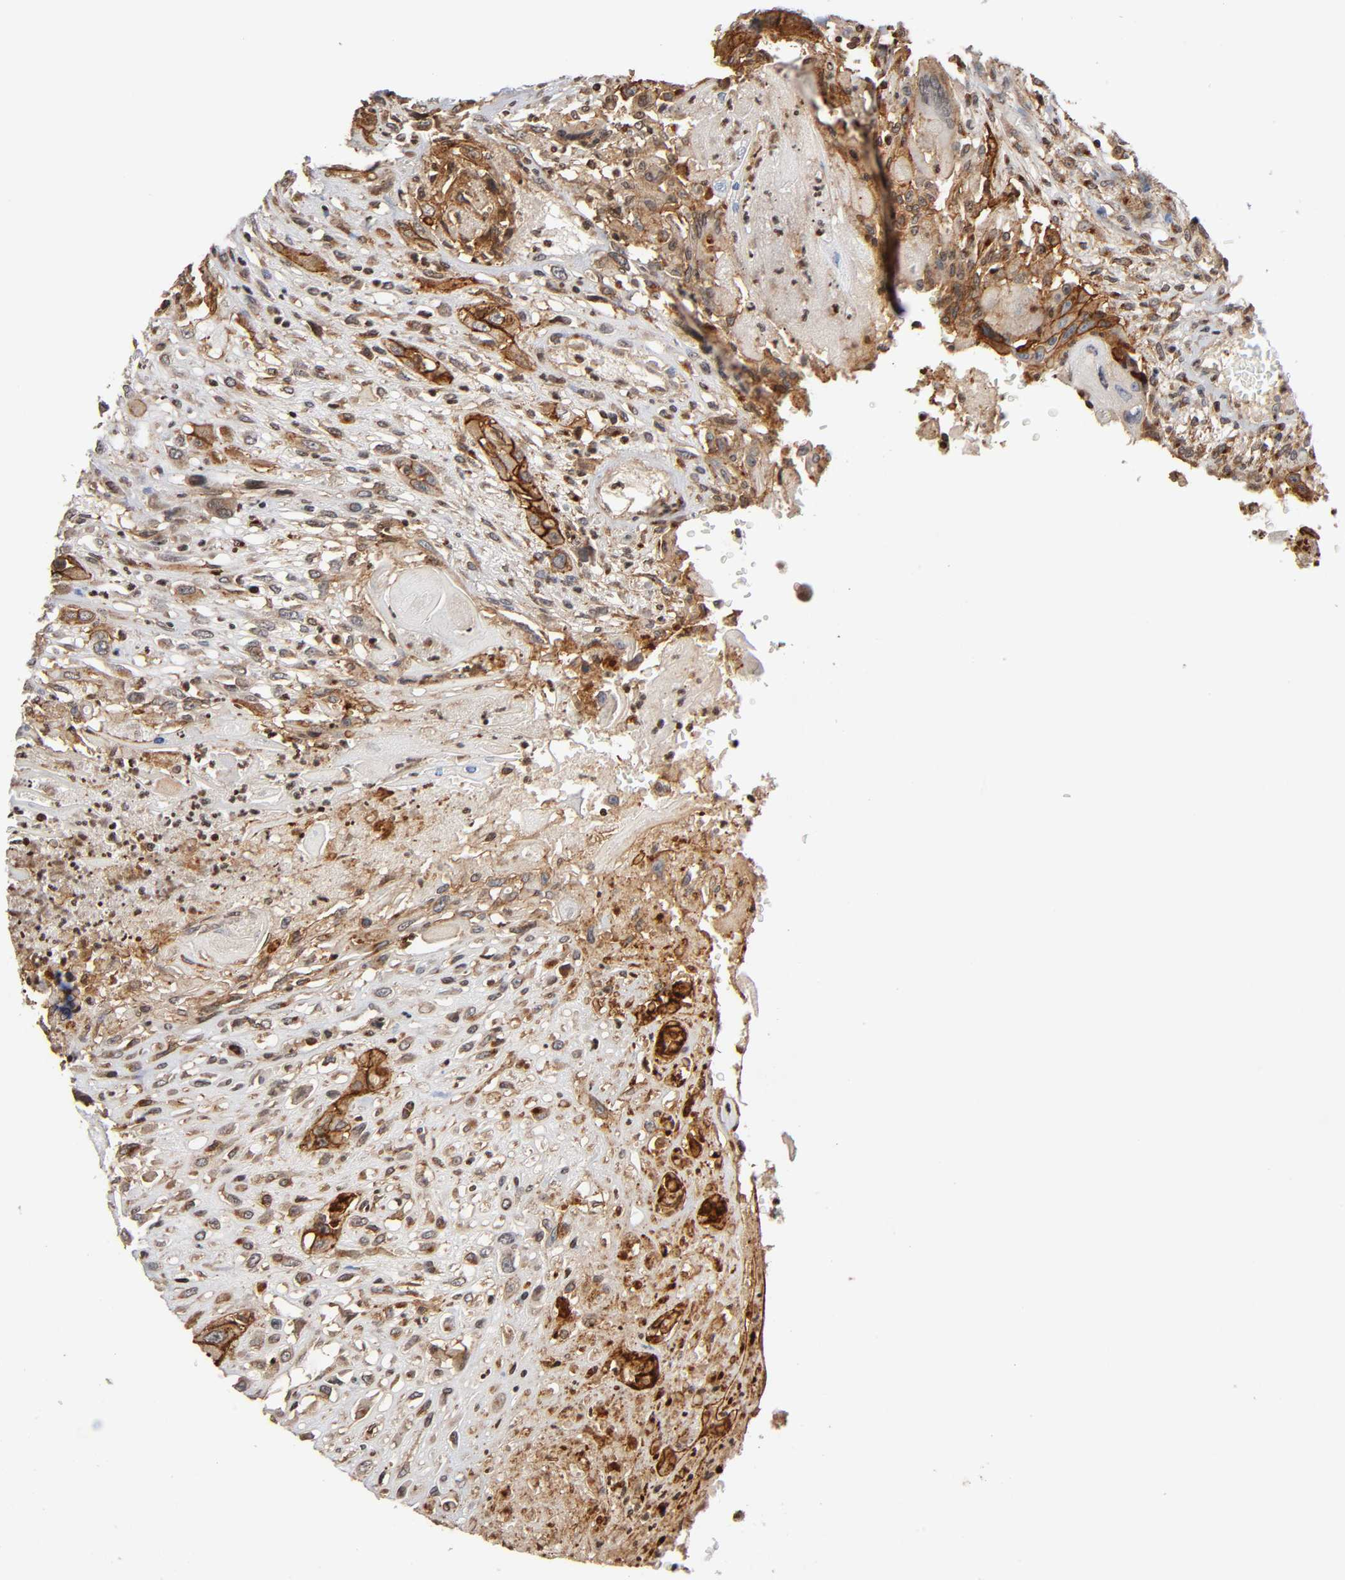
{"staining": {"intensity": "weak", "quantity": ">75%", "location": "cytoplasmic/membranous"}, "tissue": "head and neck cancer", "cell_type": "Tumor cells", "image_type": "cancer", "snomed": [{"axis": "morphology", "description": "Necrosis, NOS"}, {"axis": "morphology", "description": "Neoplasm, malignant, NOS"}, {"axis": "topography", "description": "Salivary gland"}, {"axis": "topography", "description": "Head-Neck"}], "caption": "Head and neck neoplasm (malignant) stained for a protein (brown) demonstrates weak cytoplasmic/membranous positive positivity in approximately >75% of tumor cells.", "gene": "ITGAV", "patient": {"sex": "male", "age": 43}}